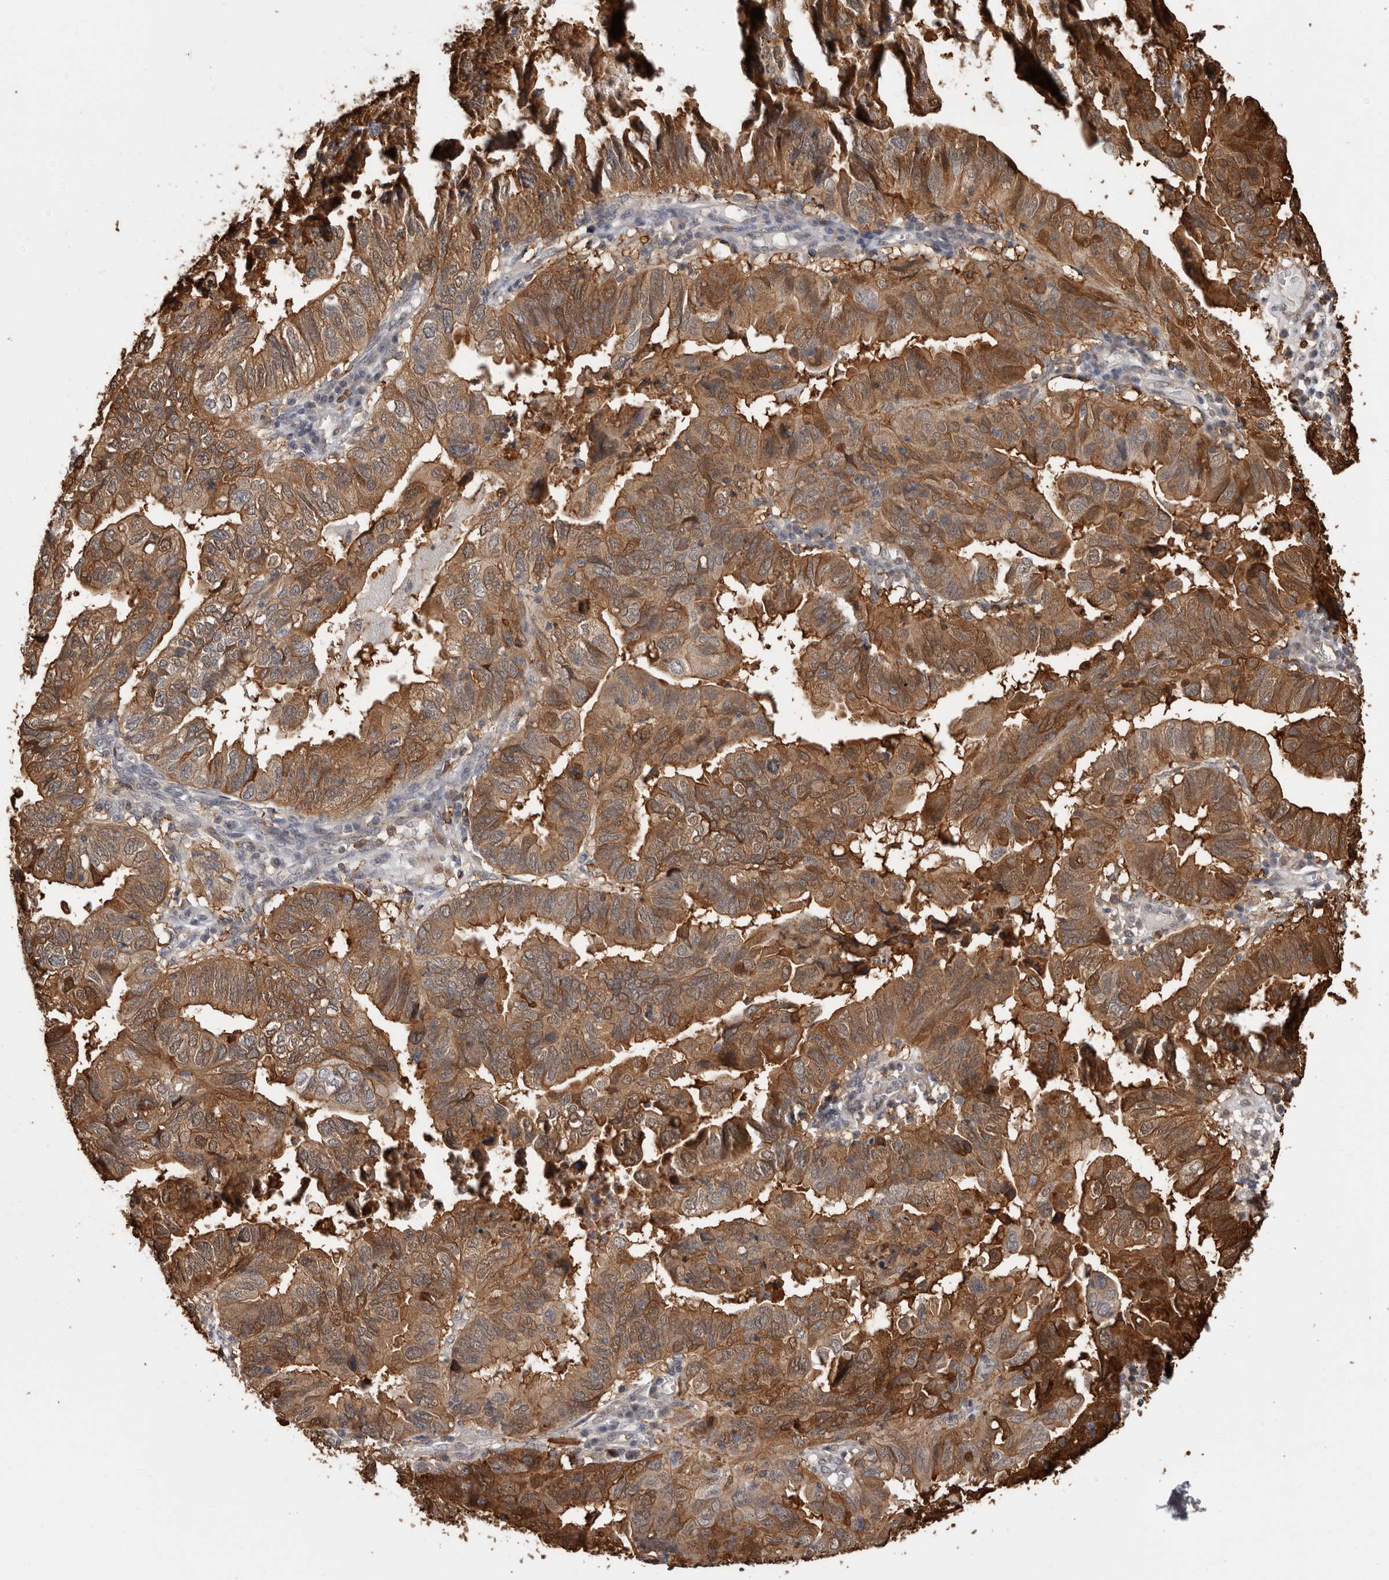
{"staining": {"intensity": "strong", "quantity": ">75%", "location": "cytoplasmic/membranous"}, "tissue": "endometrial cancer", "cell_type": "Tumor cells", "image_type": "cancer", "snomed": [{"axis": "morphology", "description": "Adenocarcinoma, NOS"}, {"axis": "topography", "description": "Uterus"}], "caption": "IHC of human endometrial adenocarcinoma demonstrates high levels of strong cytoplasmic/membranous positivity in approximately >75% of tumor cells.", "gene": "PRR12", "patient": {"sex": "female", "age": 77}}